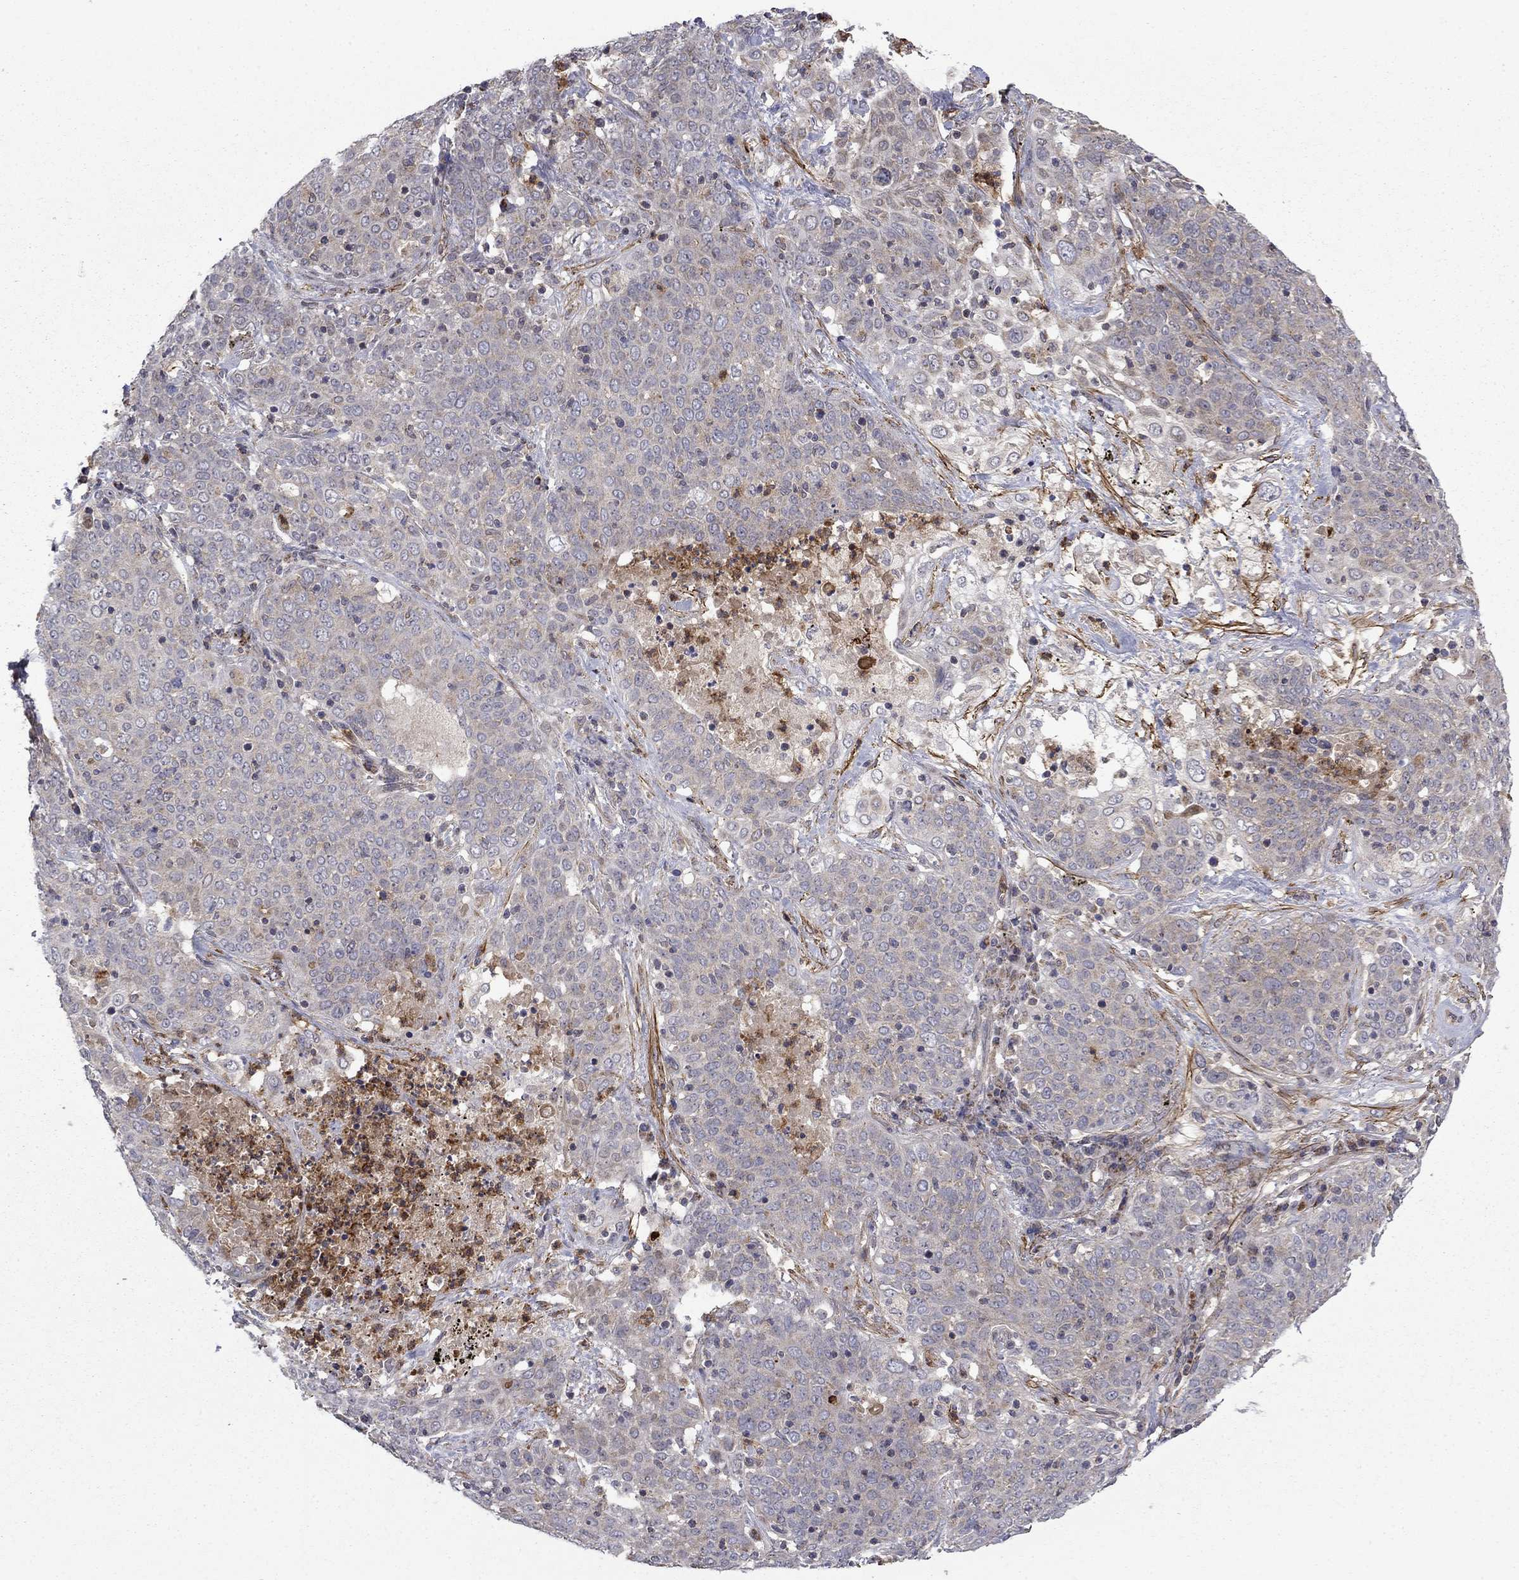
{"staining": {"intensity": "weak", "quantity": "<25%", "location": "cytoplasmic/membranous"}, "tissue": "lung cancer", "cell_type": "Tumor cells", "image_type": "cancer", "snomed": [{"axis": "morphology", "description": "Squamous cell carcinoma, NOS"}, {"axis": "topography", "description": "Lung"}], "caption": "Immunohistochemistry (IHC) histopathology image of human lung cancer (squamous cell carcinoma) stained for a protein (brown), which reveals no staining in tumor cells.", "gene": "DOP1B", "patient": {"sex": "male", "age": 82}}